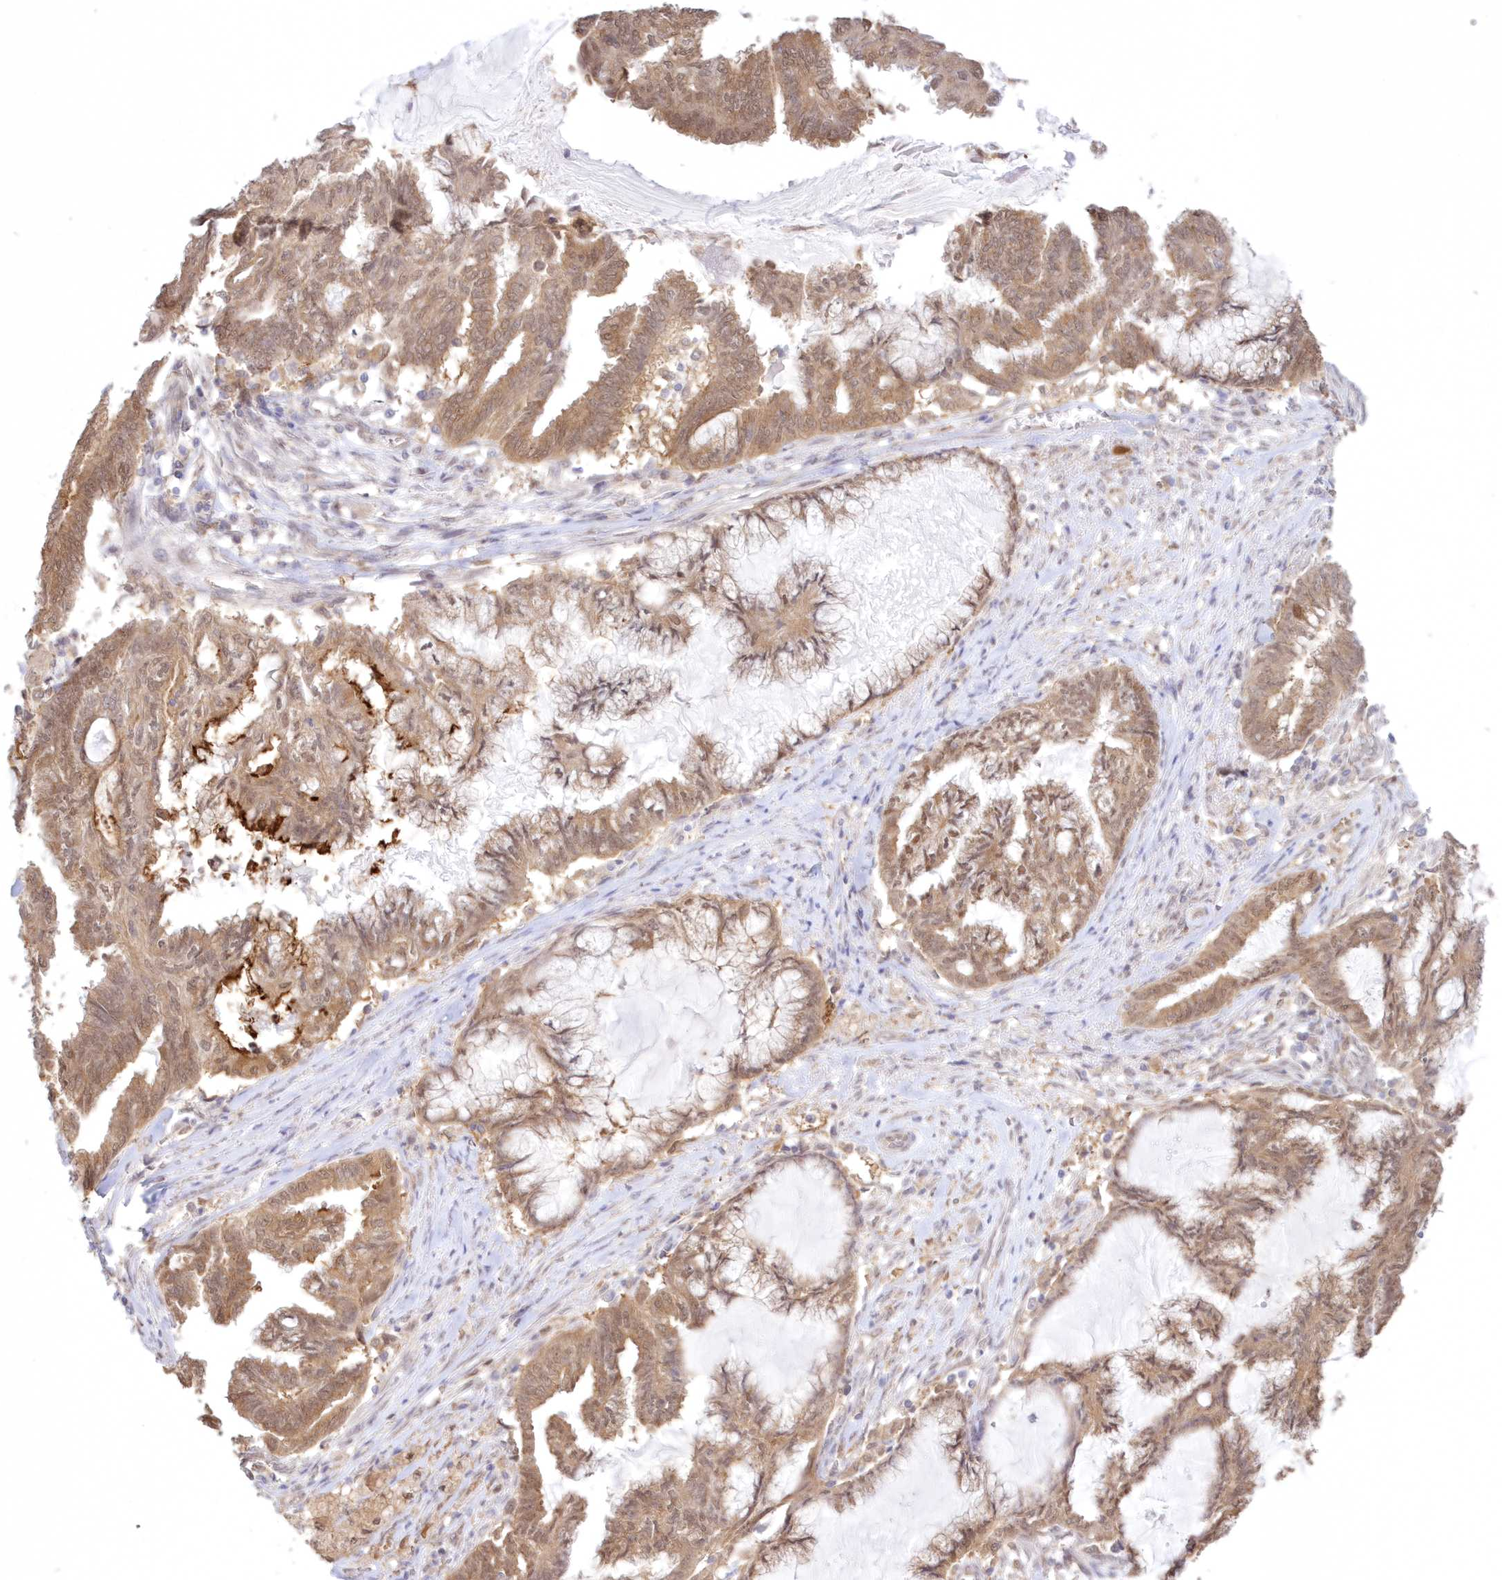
{"staining": {"intensity": "moderate", "quantity": ">75%", "location": "cytoplasmic/membranous,nuclear"}, "tissue": "endometrial cancer", "cell_type": "Tumor cells", "image_type": "cancer", "snomed": [{"axis": "morphology", "description": "Adenocarcinoma, NOS"}, {"axis": "topography", "description": "Endometrium"}], "caption": "Protein expression analysis of endometrial cancer shows moderate cytoplasmic/membranous and nuclear expression in about >75% of tumor cells. The staining was performed using DAB, with brown indicating positive protein expression. Nuclei are stained blue with hematoxylin.", "gene": "RNPEP", "patient": {"sex": "female", "age": 86}}